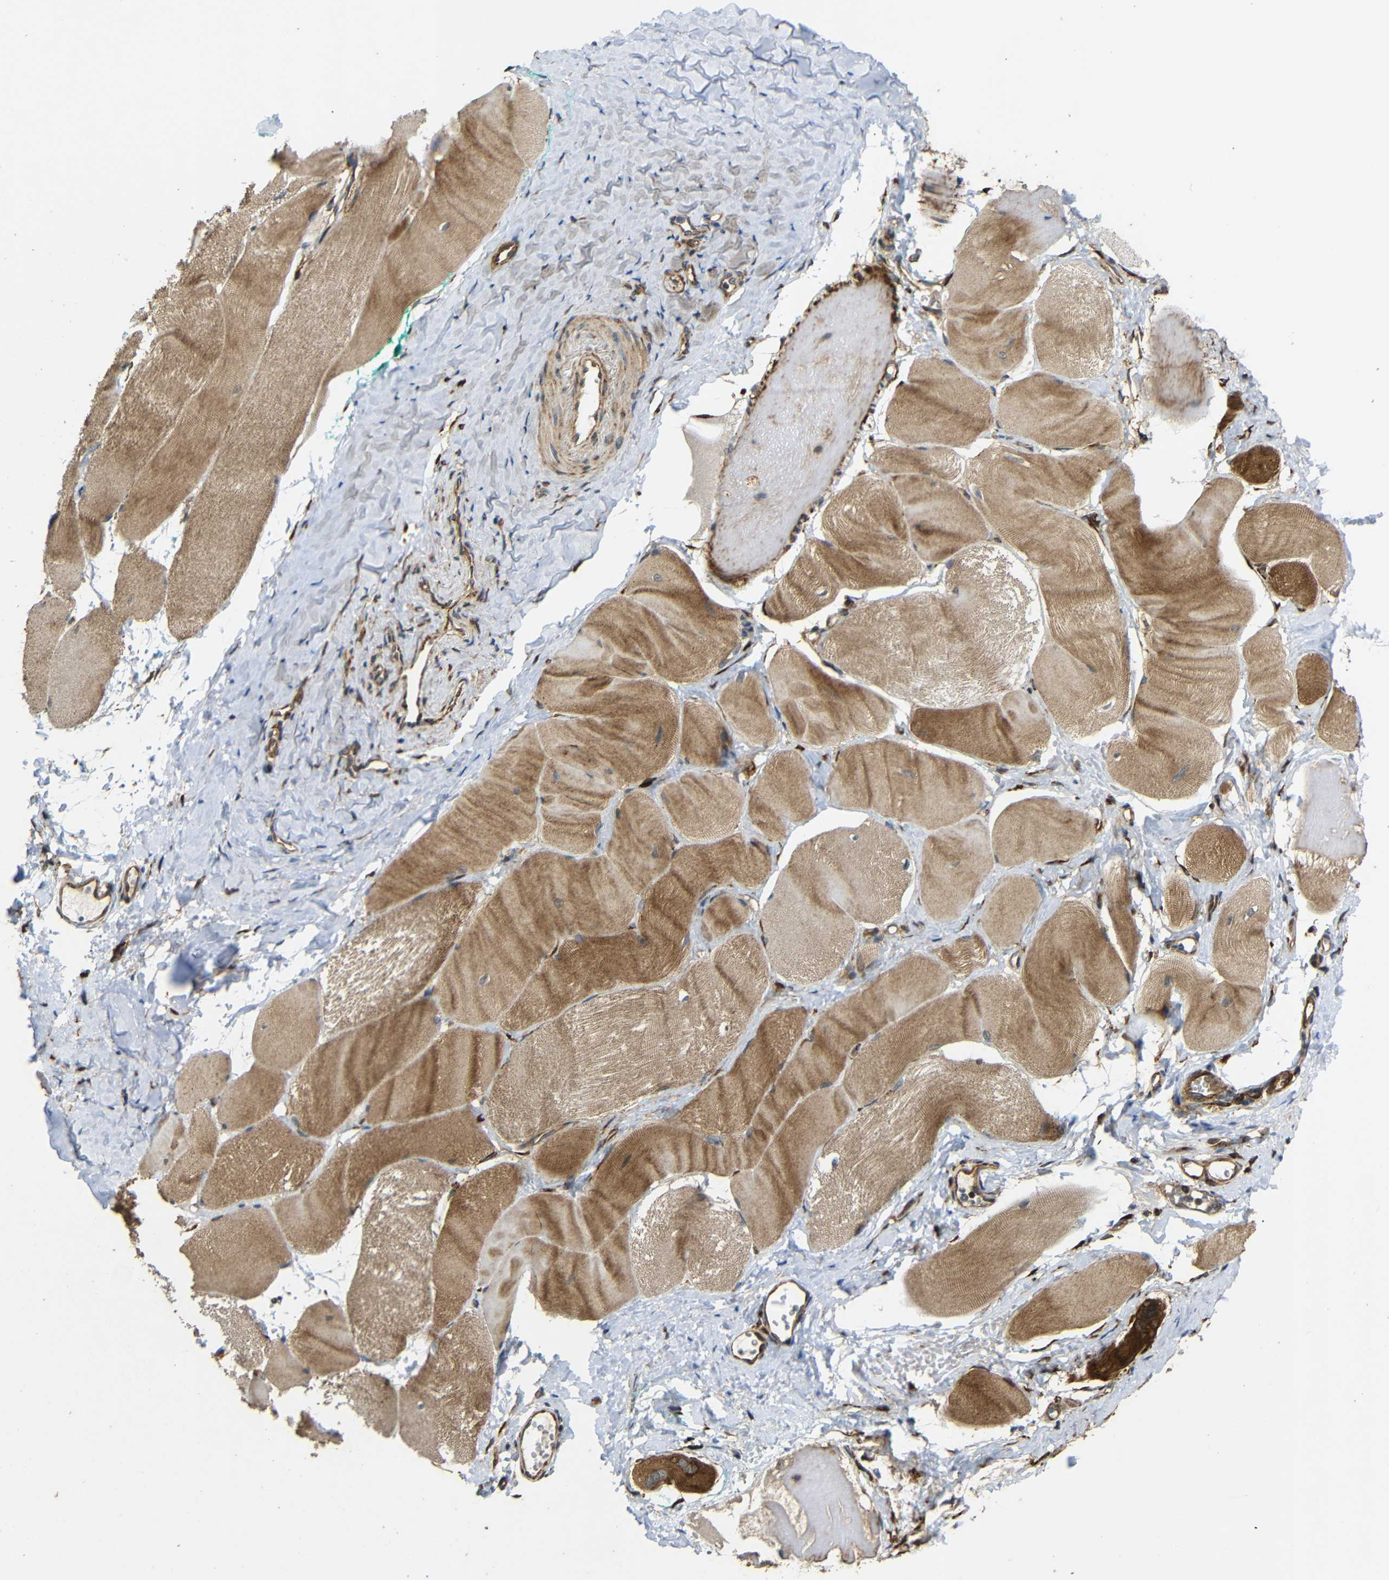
{"staining": {"intensity": "moderate", "quantity": ">75%", "location": "cytoplasmic/membranous"}, "tissue": "skeletal muscle", "cell_type": "Myocytes", "image_type": "normal", "snomed": [{"axis": "morphology", "description": "Normal tissue, NOS"}, {"axis": "morphology", "description": "Squamous cell carcinoma, NOS"}, {"axis": "topography", "description": "Skeletal muscle"}], "caption": "Myocytes demonstrate medium levels of moderate cytoplasmic/membranous positivity in approximately >75% of cells in benign skeletal muscle.", "gene": "KANK4", "patient": {"sex": "male", "age": 51}}